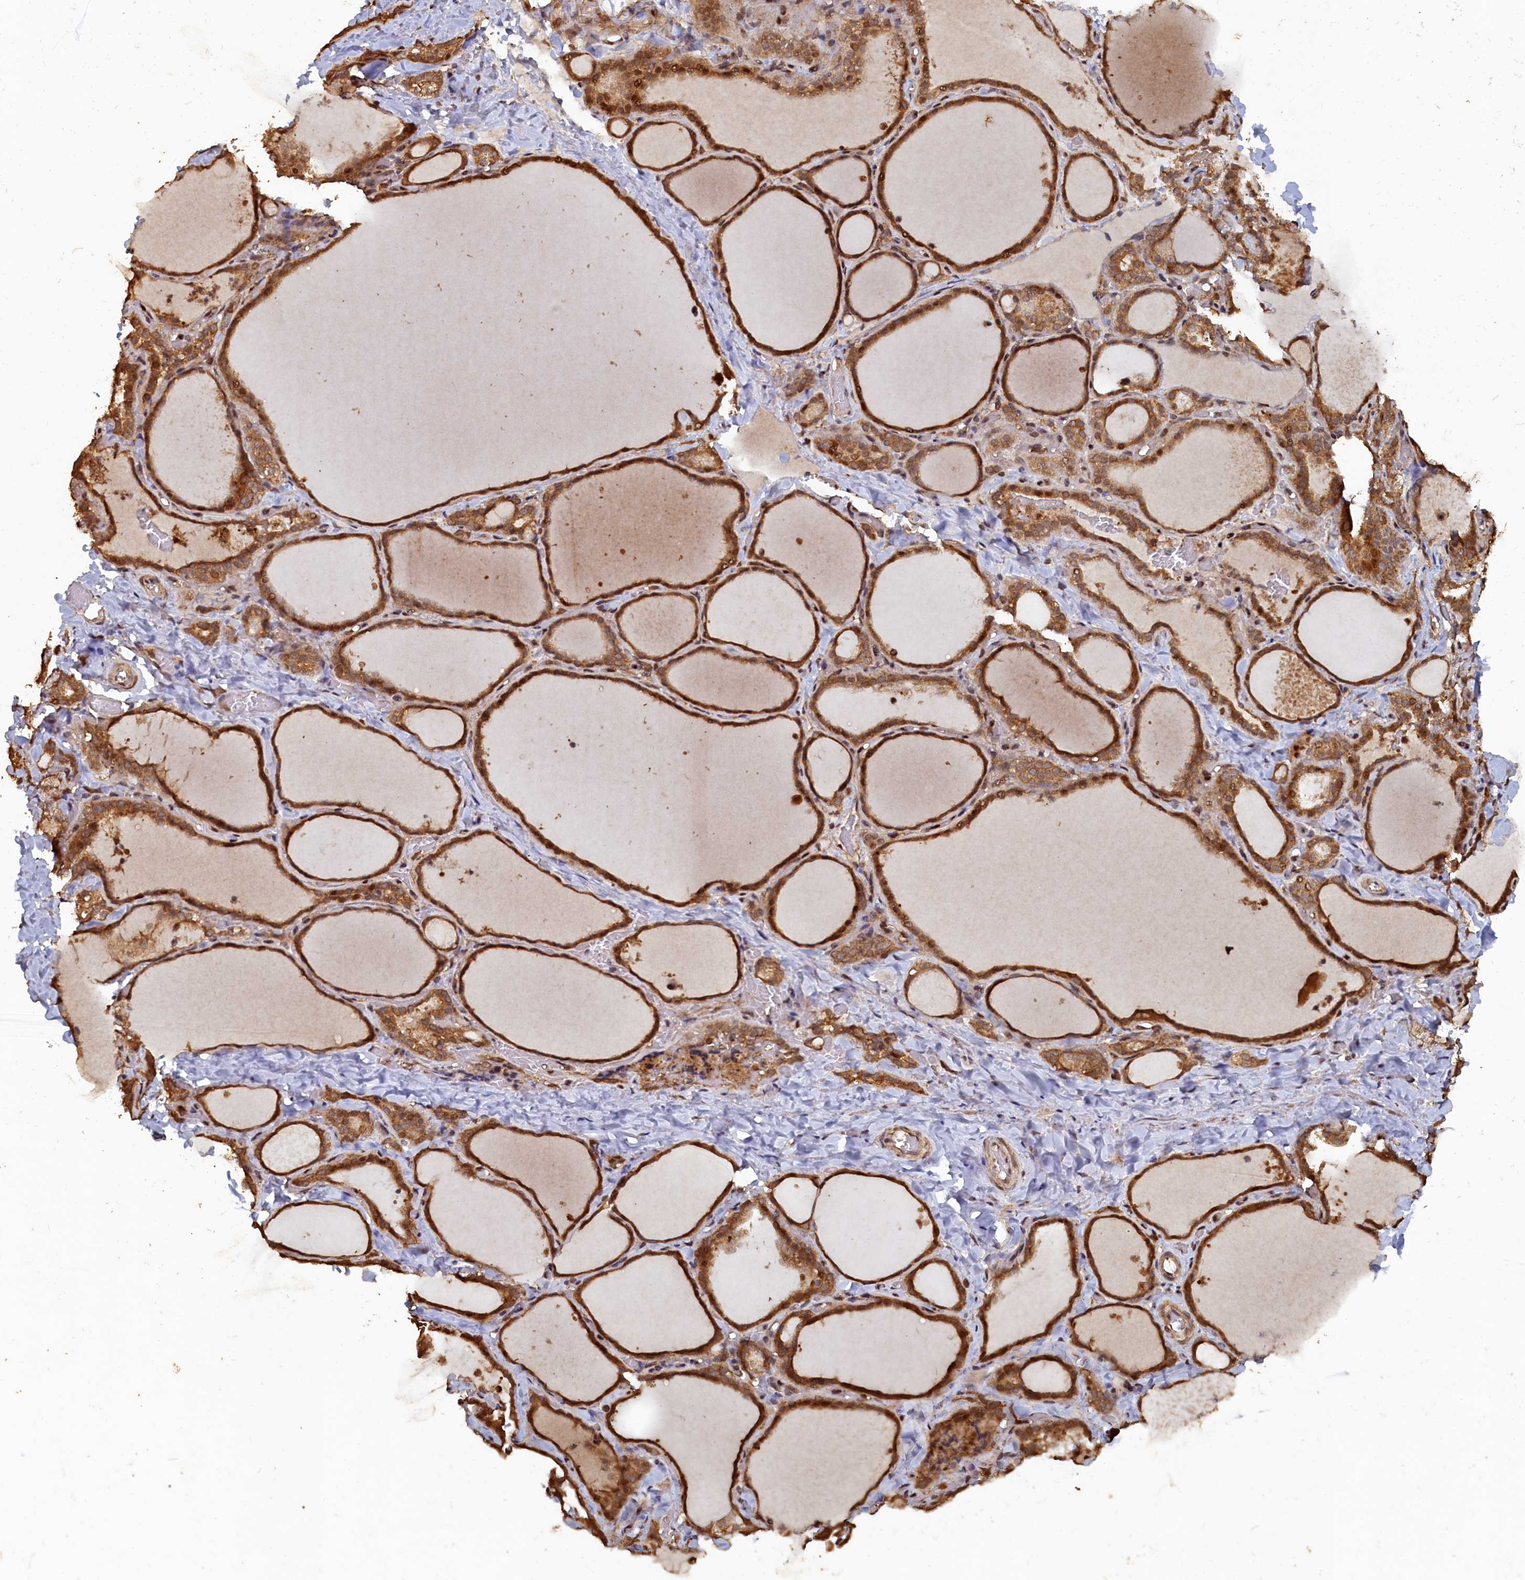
{"staining": {"intensity": "moderate", "quantity": ">75%", "location": "cytoplasmic/membranous"}, "tissue": "thyroid gland", "cell_type": "Glandular cells", "image_type": "normal", "snomed": [{"axis": "morphology", "description": "Normal tissue, NOS"}, {"axis": "topography", "description": "Thyroid gland"}], "caption": "Immunohistochemical staining of benign thyroid gland demonstrates moderate cytoplasmic/membranous protein positivity in approximately >75% of glandular cells. Nuclei are stained in blue.", "gene": "PIGN", "patient": {"sex": "female", "age": 22}}